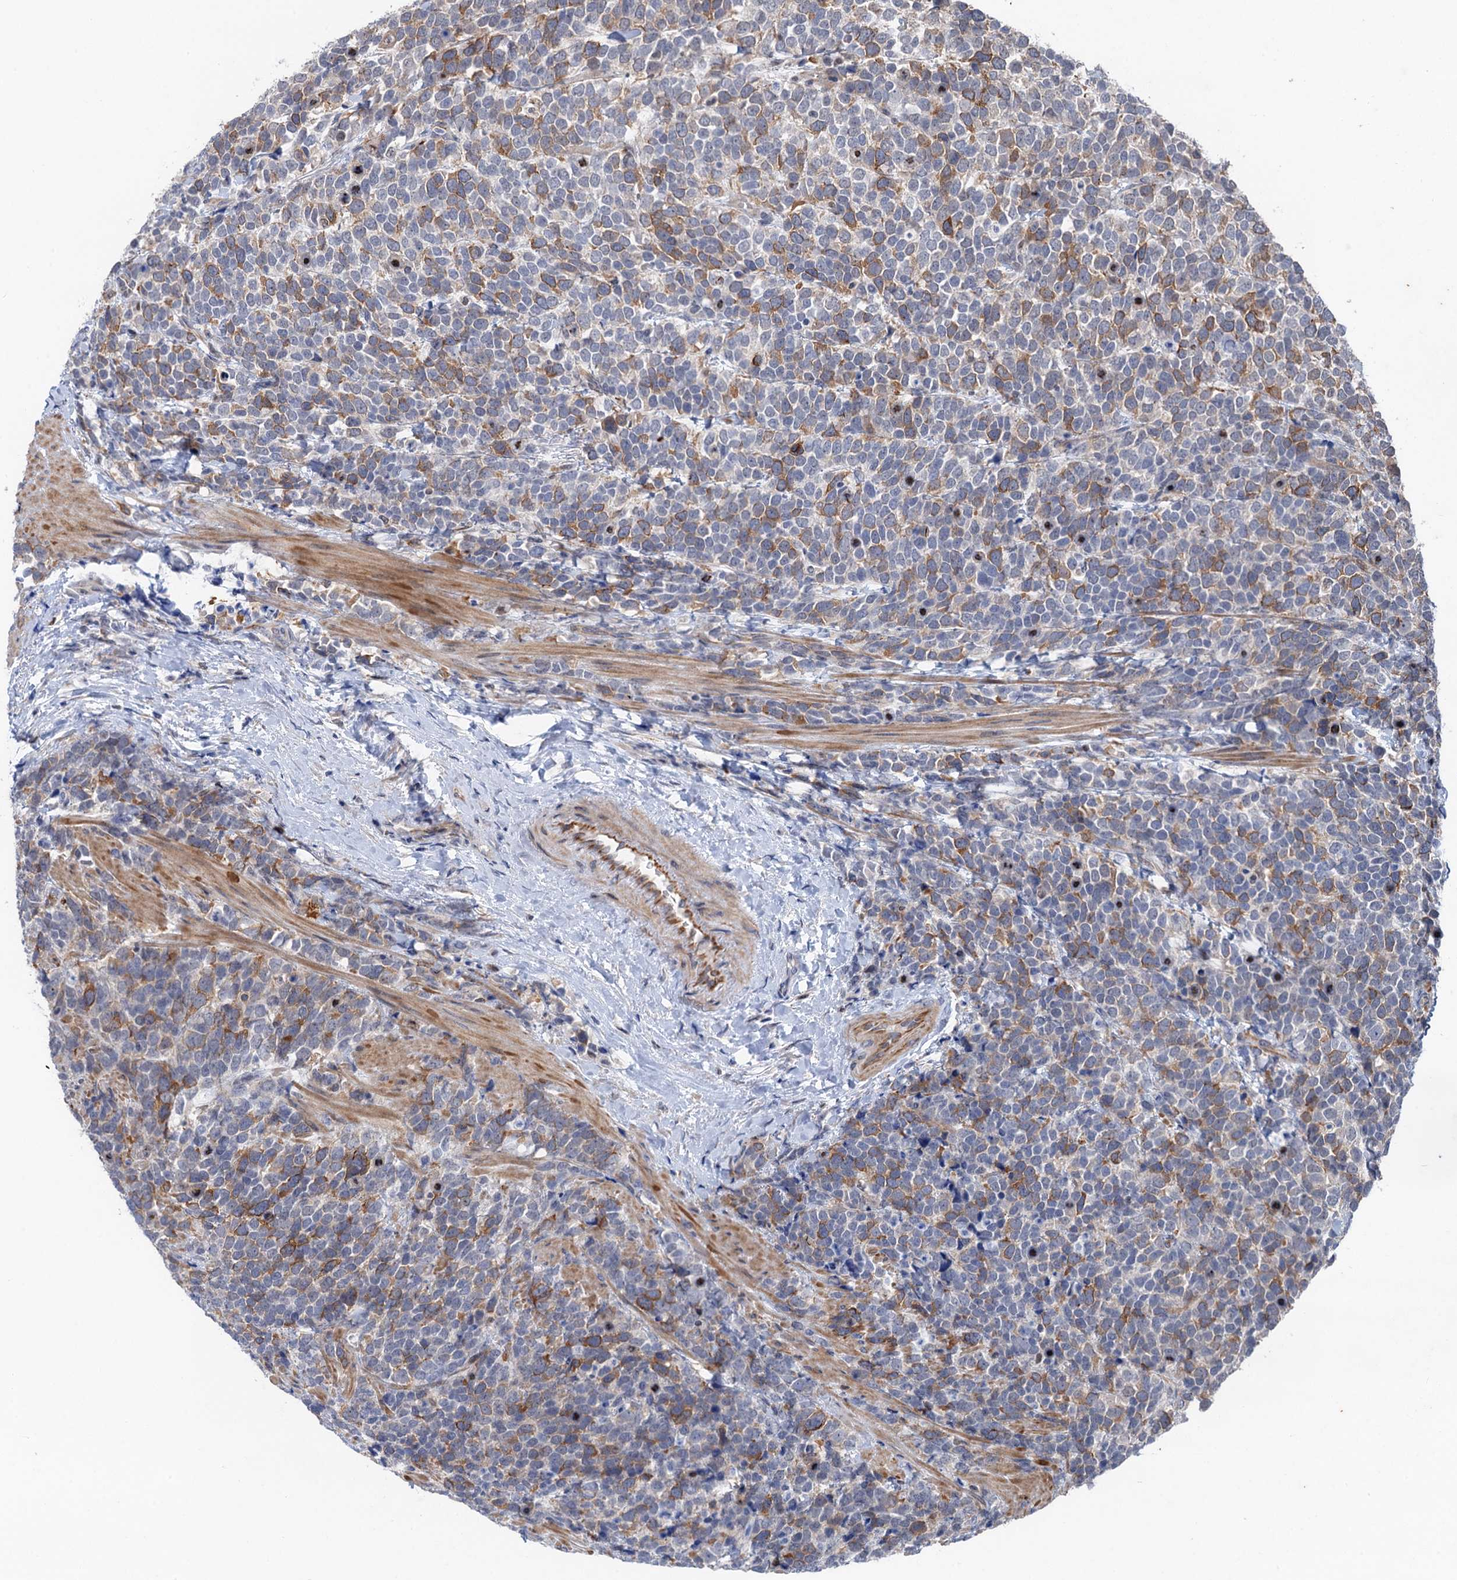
{"staining": {"intensity": "moderate", "quantity": "25%-75%", "location": "cytoplasmic/membranous"}, "tissue": "urothelial cancer", "cell_type": "Tumor cells", "image_type": "cancer", "snomed": [{"axis": "morphology", "description": "Urothelial carcinoma, High grade"}, {"axis": "topography", "description": "Urinary bladder"}], "caption": "Immunohistochemical staining of human urothelial carcinoma (high-grade) exhibits medium levels of moderate cytoplasmic/membranous positivity in approximately 25%-75% of tumor cells. Immunohistochemistry (ihc) stains the protein in brown and the nuclei are stained blue.", "gene": "TTC31", "patient": {"sex": "female", "age": 82}}